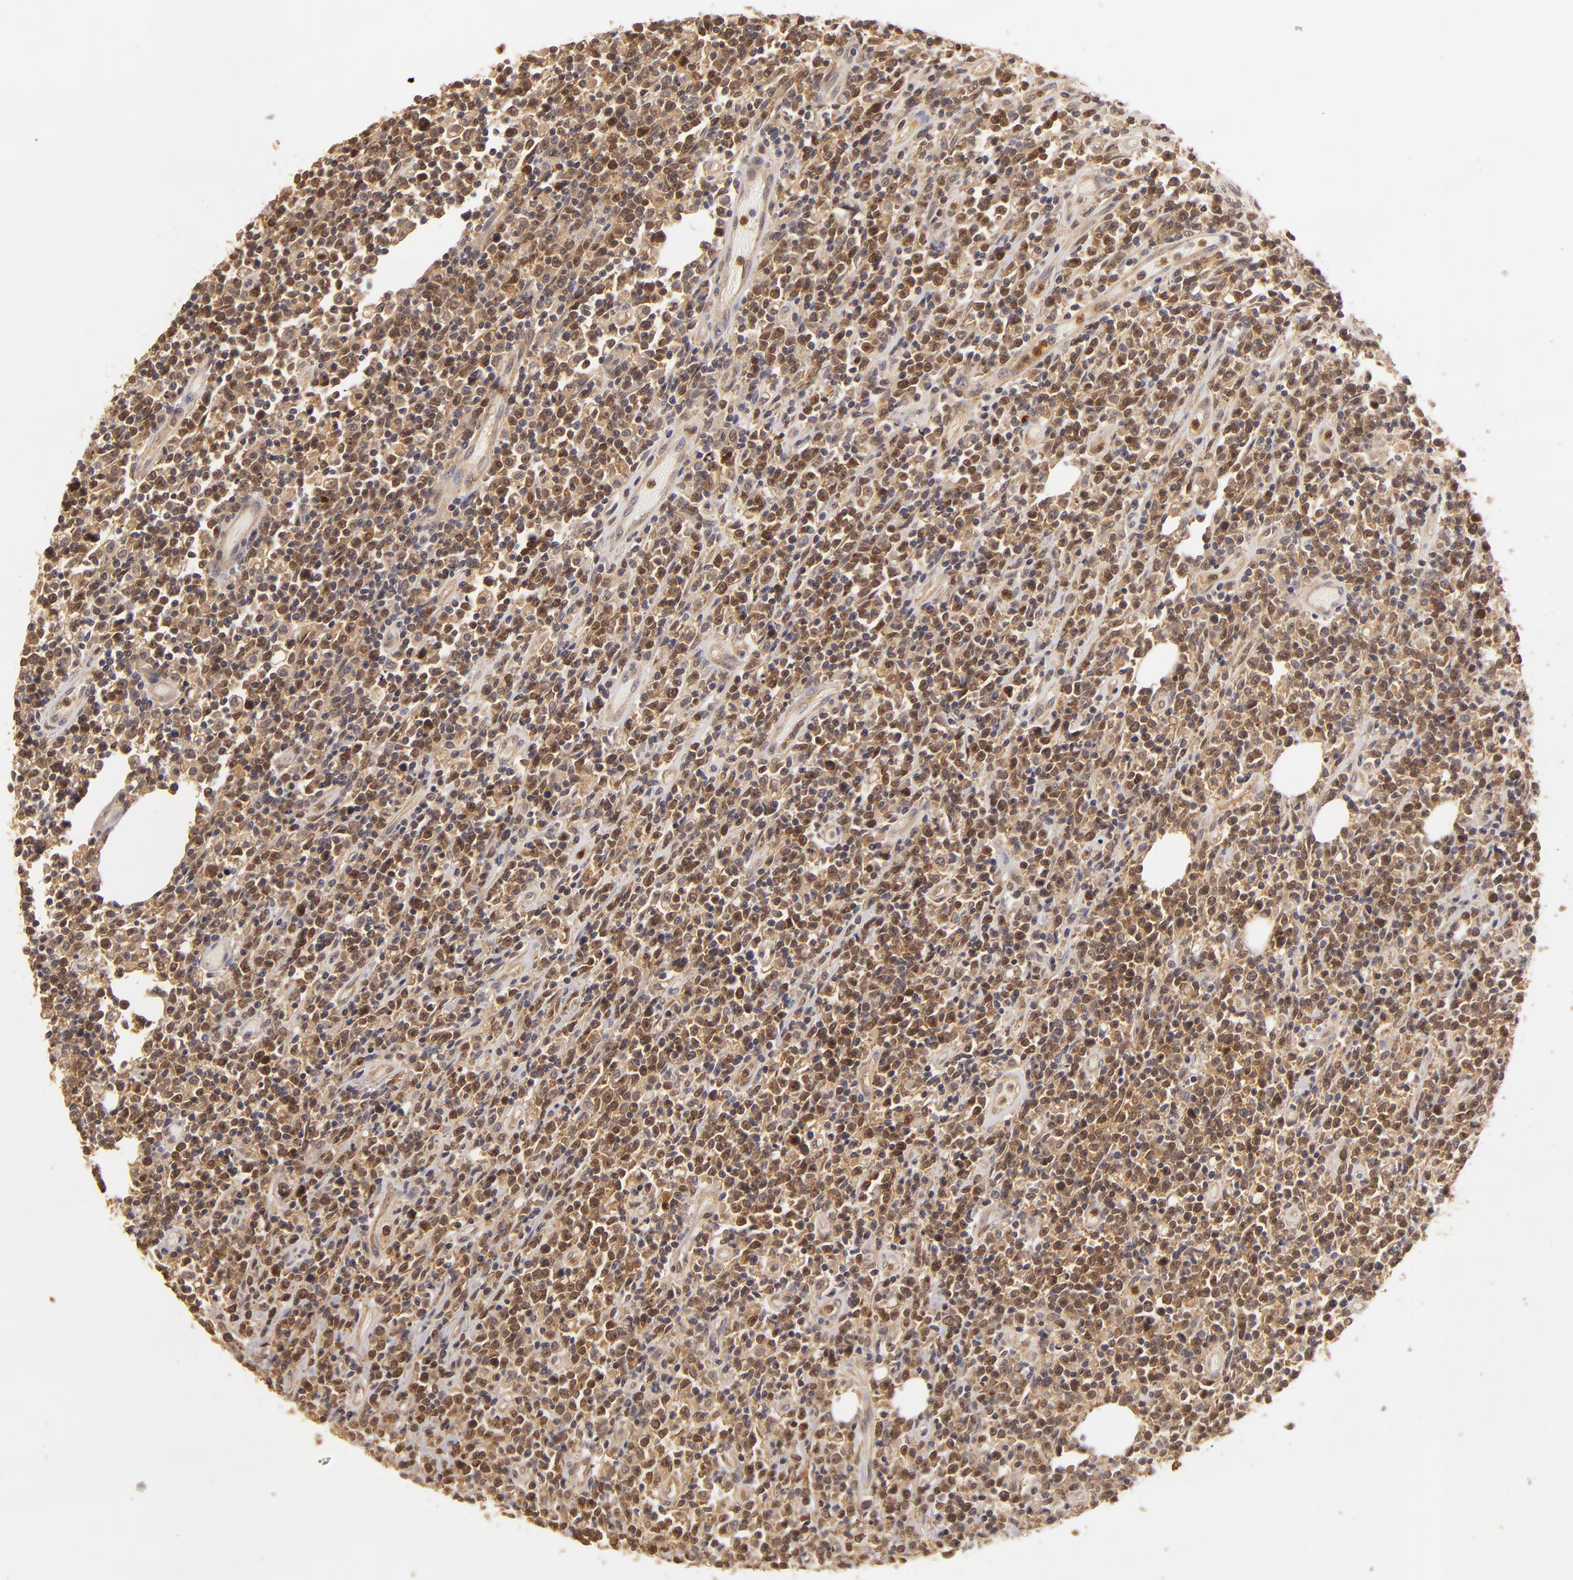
{"staining": {"intensity": "strong", "quantity": ">75%", "location": "cytoplasmic/membranous"}, "tissue": "lymphoma", "cell_type": "Tumor cells", "image_type": "cancer", "snomed": [{"axis": "morphology", "description": "Malignant lymphoma, non-Hodgkin's type, High grade"}, {"axis": "topography", "description": "Colon"}], "caption": "High-power microscopy captured an IHC micrograph of malignant lymphoma, non-Hodgkin's type (high-grade), revealing strong cytoplasmic/membranous positivity in approximately >75% of tumor cells.", "gene": "PRKCD", "patient": {"sex": "male", "age": 82}}